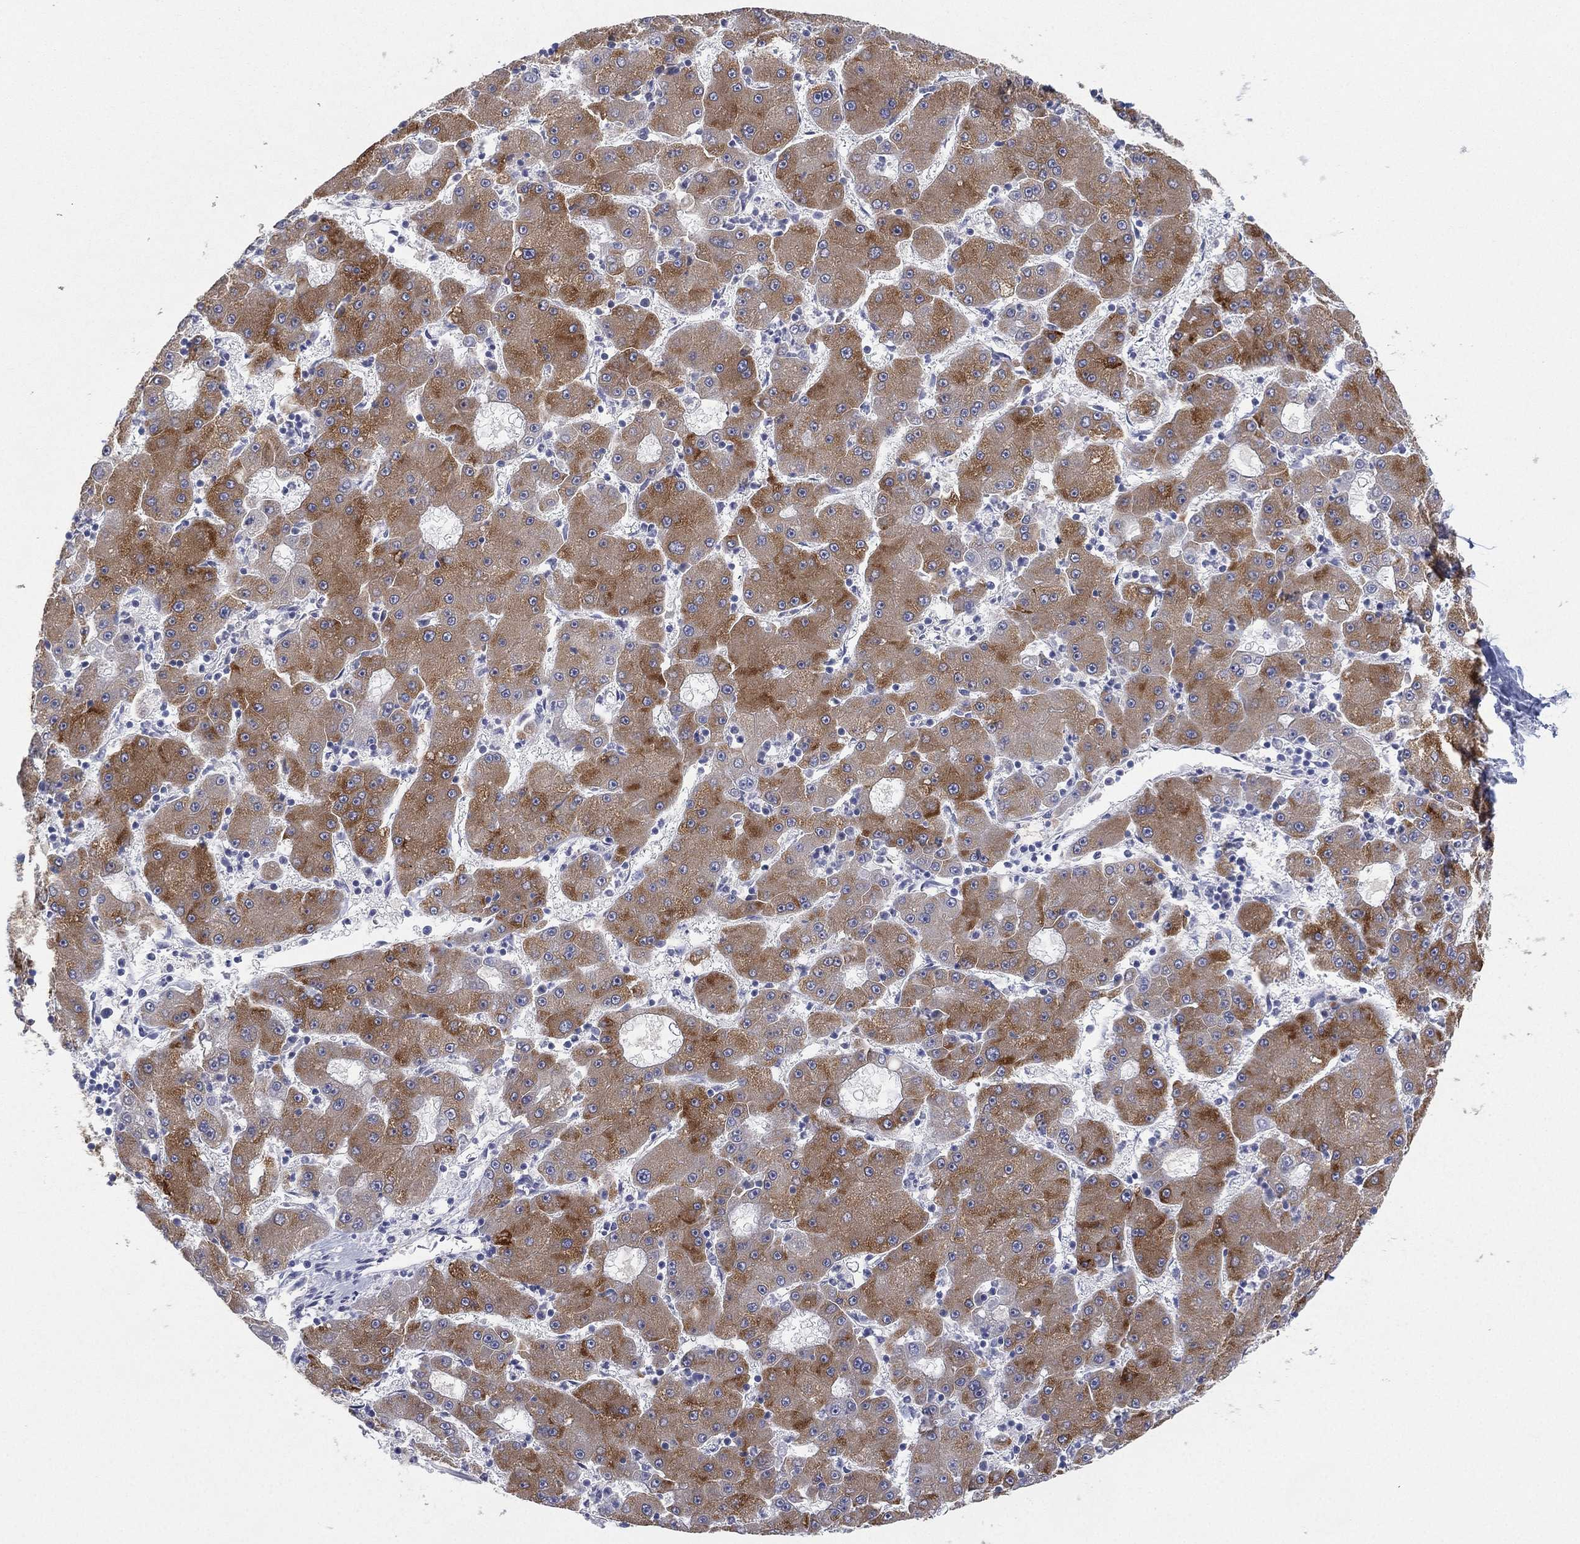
{"staining": {"intensity": "moderate", "quantity": "25%-75%", "location": "cytoplasmic/membranous"}, "tissue": "liver cancer", "cell_type": "Tumor cells", "image_type": "cancer", "snomed": [{"axis": "morphology", "description": "Carcinoma, Hepatocellular, NOS"}, {"axis": "topography", "description": "Liver"}], "caption": "DAB immunohistochemical staining of human liver cancer displays moderate cytoplasmic/membranous protein expression in about 25%-75% of tumor cells.", "gene": "CYP2D6", "patient": {"sex": "male", "age": 73}}